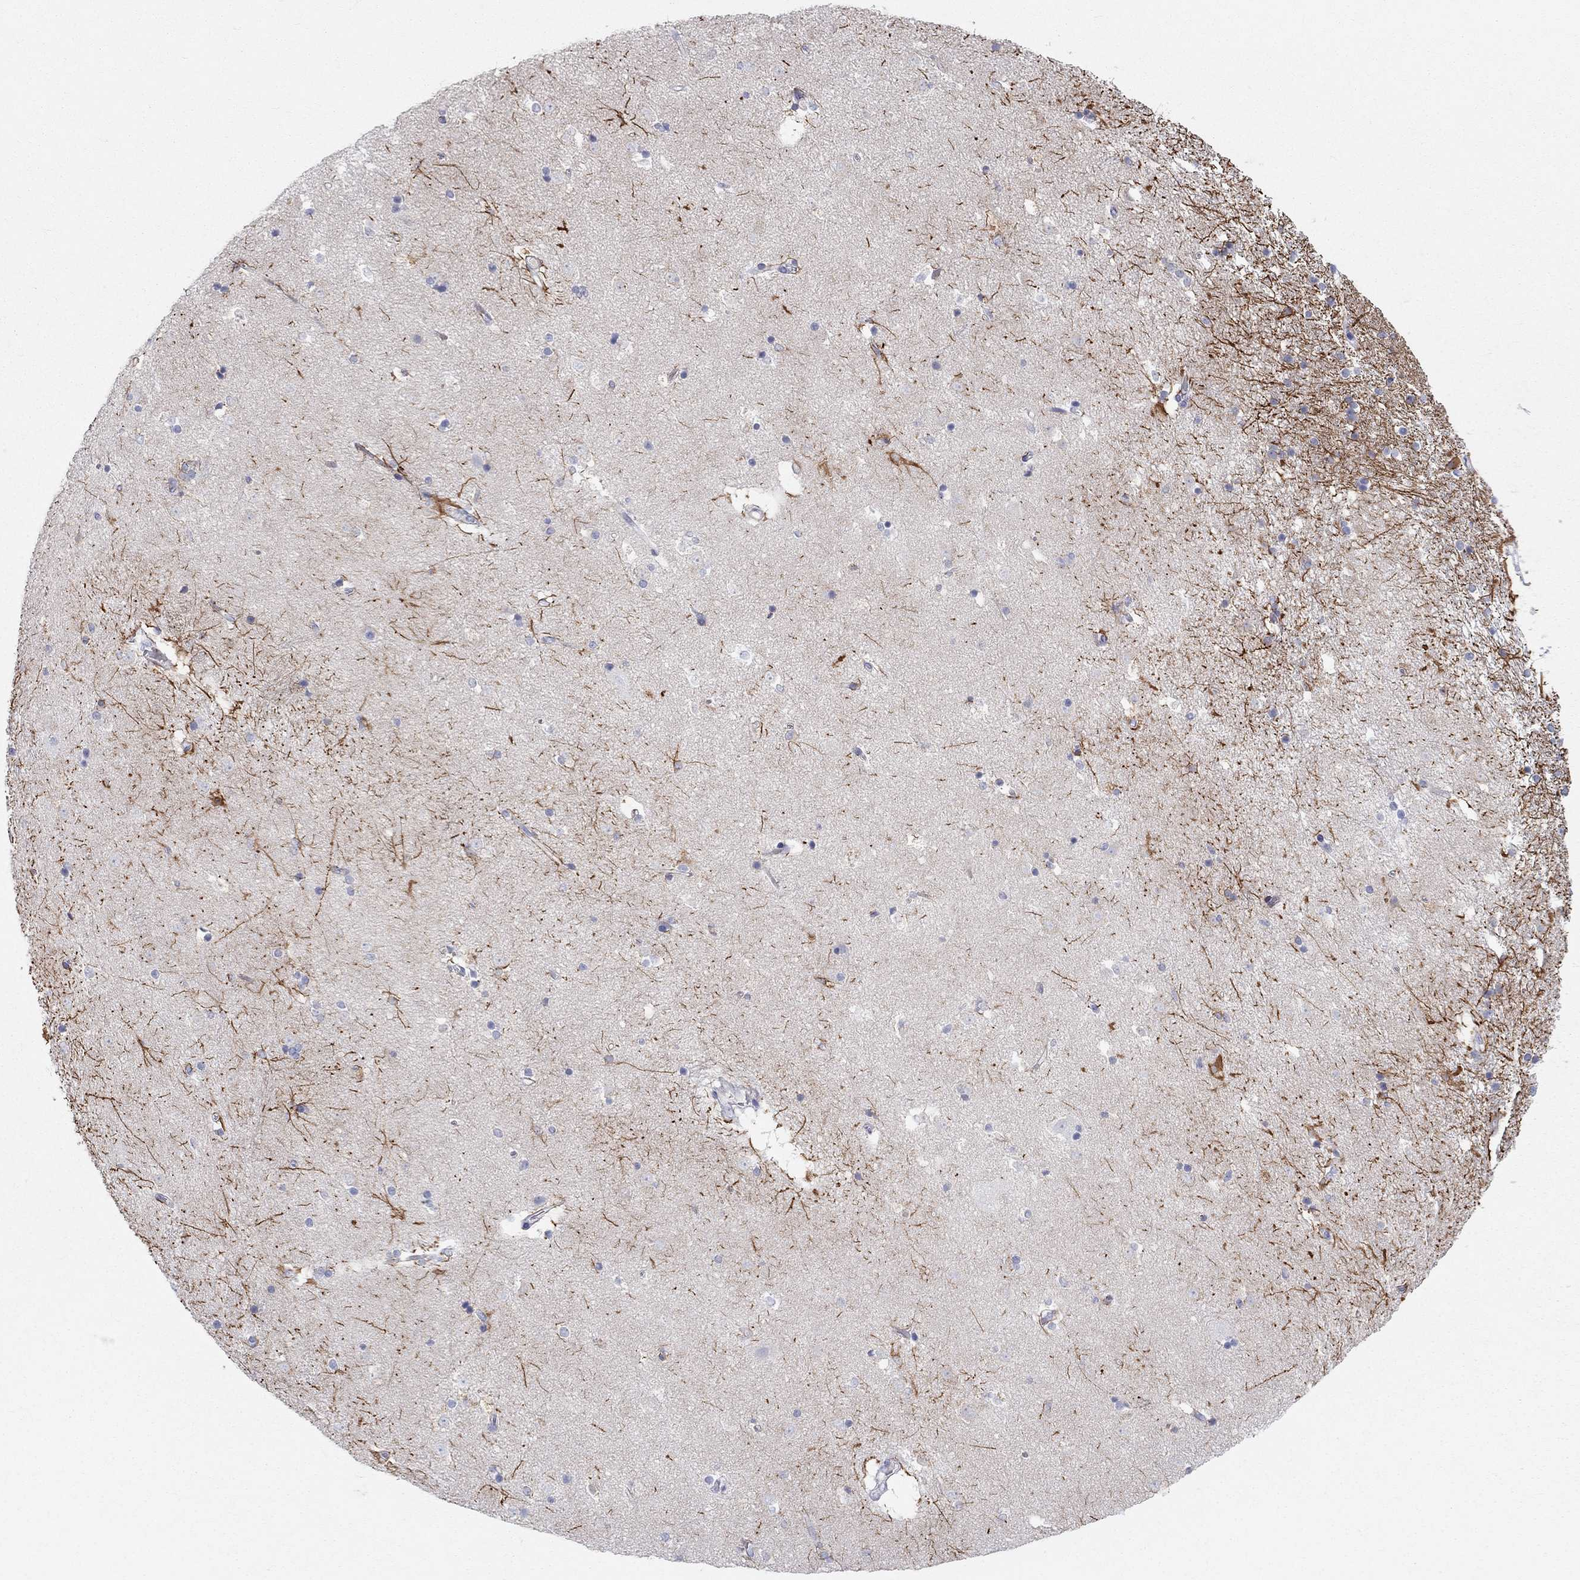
{"staining": {"intensity": "strong", "quantity": "<25%", "location": "cytoplasmic/membranous"}, "tissue": "caudate", "cell_type": "Glial cells", "image_type": "normal", "snomed": [{"axis": "morphology", "description": "Normal tissue, NOS"}, {"axis": "topography", "description": "Lateral ventricle wall"}], "caption": "Strong cytoplasmic/membranous expression for a protein is present in approximately <25% of glial cells of normal caudate using immunohistochemistry (IHC).", "gene": "PCDHGC5", "patient": {"sex": "male", "age": 51}}